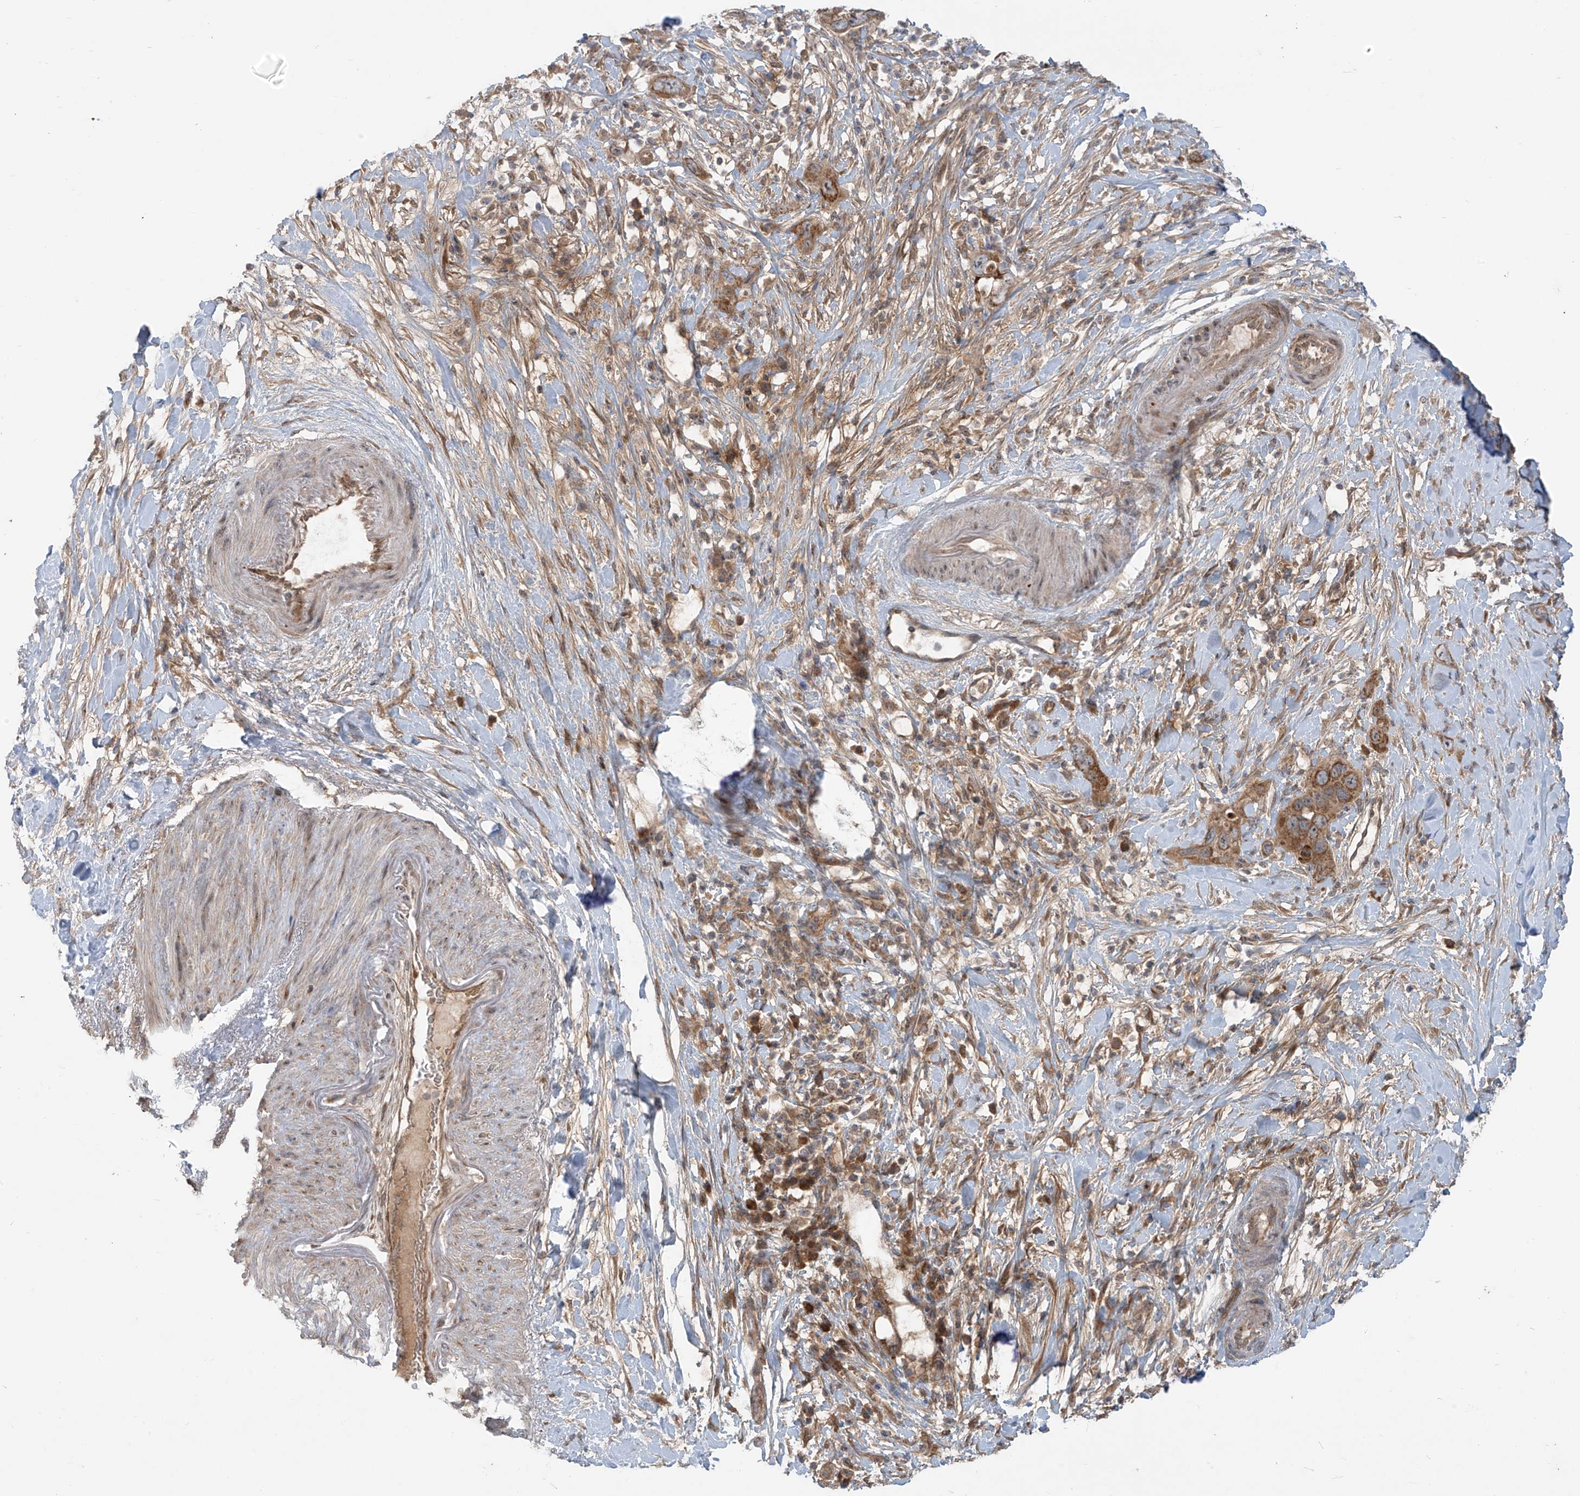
{"staining": {"intensity": "moderate", "quantity": ">75%", "location": "cytoplasmic/membranous"}, "tissue": "pancreatic cancer", "cell_type": "Tumor cells", "image_type": "cancer", "snomed": [{"axis": "morphology", "description": "Adenocarcinoma, NOS"}, {"axis": "topography", "description": "Pancreas"}], "caption": "Tumor cells show moderate cytoplasmic/membranous staining in approximately >75% of cells in pancreatic cancer.", "gene": "KATNIP", "patient": {"sex": "female", "age": 71}}